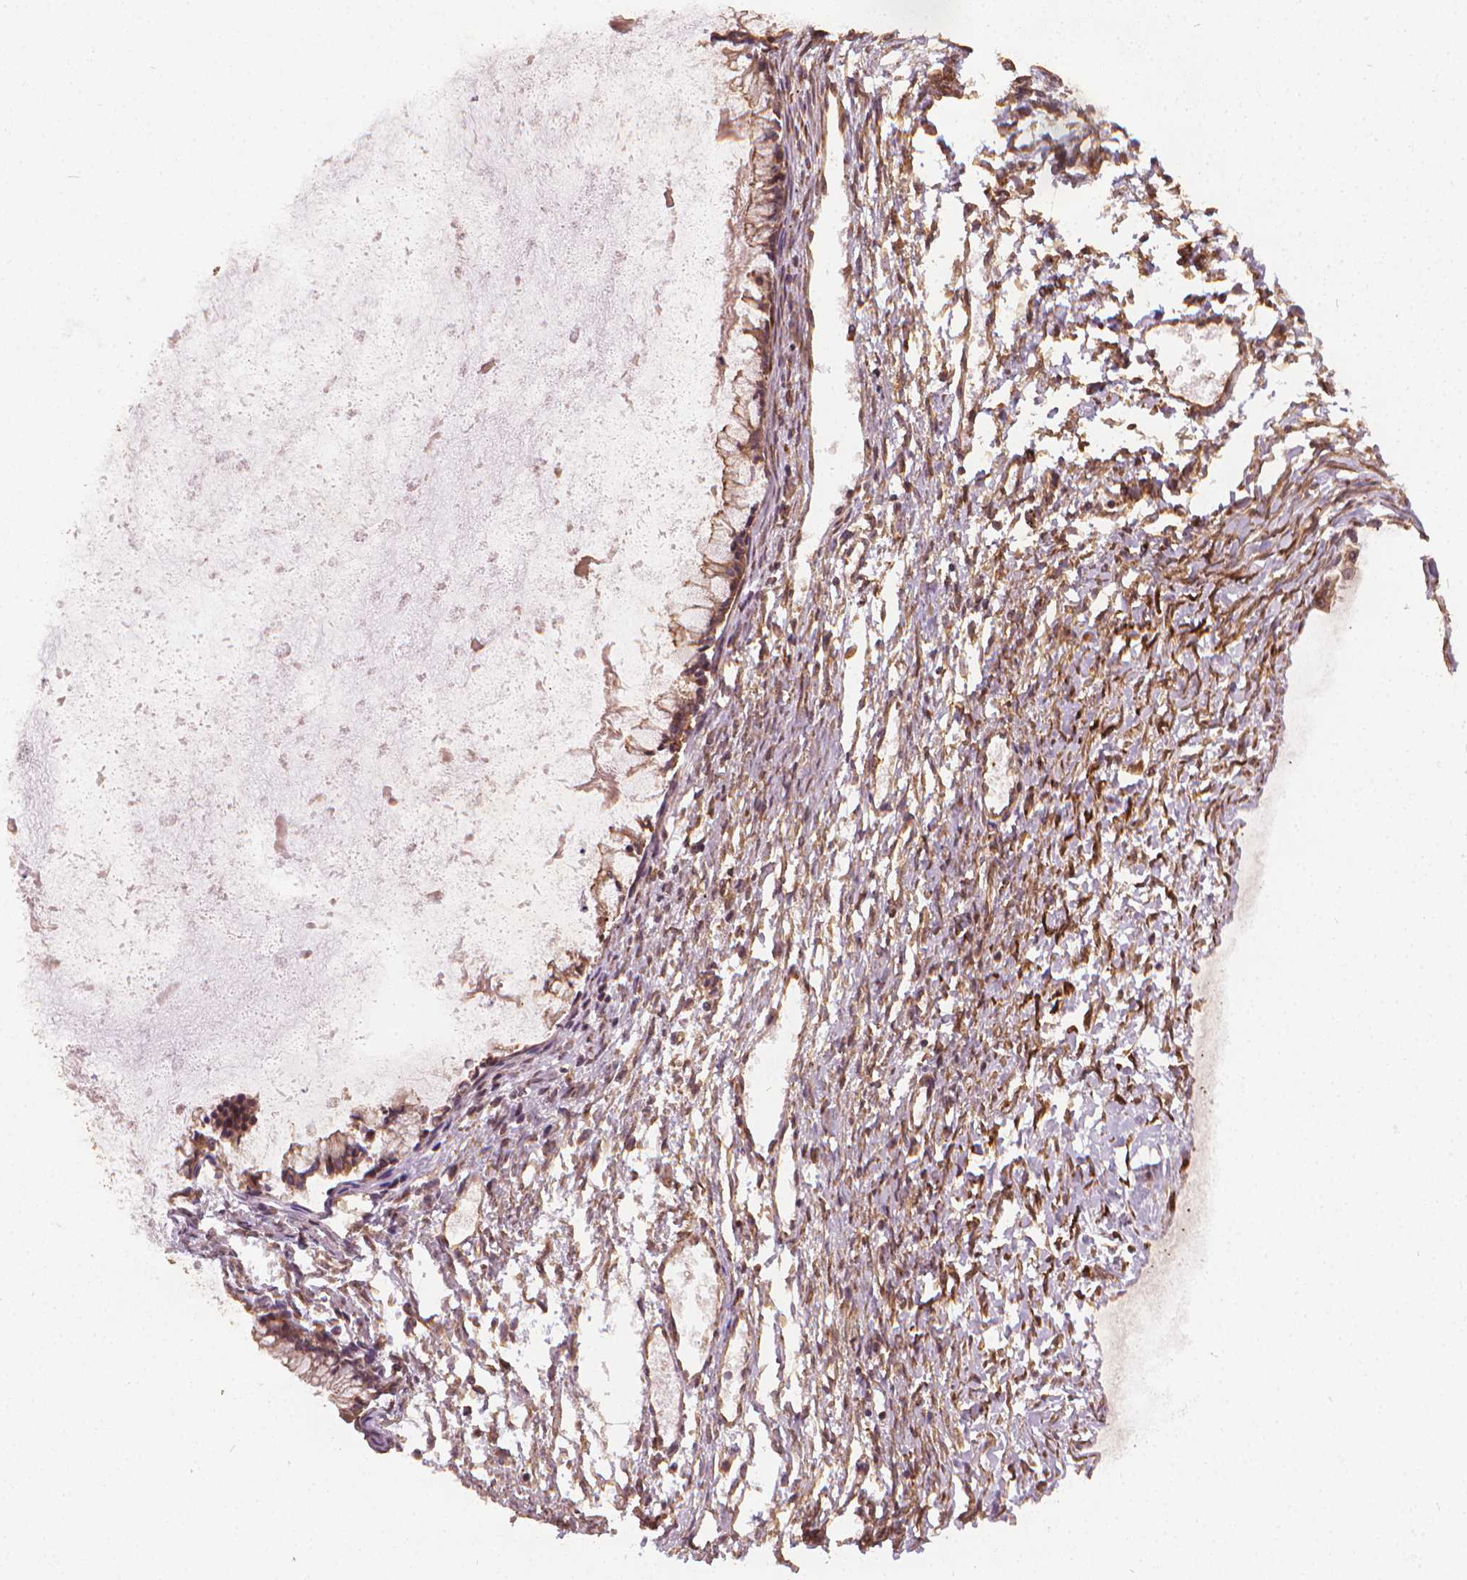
{"staining": {"intensity": "moderate", "quantity": ">75%", "location": "cytoplasmic/membranous,nuclear"}, "tissue": "ovarian cancer", "cell_type": "Tumor cells", "image_type": "cancer", "snomed": [{"axis": "morphology", "description": "Cystadenocarcinoma, mucinous, NOS"}, {"axis": "topography", "description": "Ovary"}], "caption": "This is a photomicrograph of IHC staining of mucinous cystadenocarcinoma (ovarian), which shows moderate positivity in the cytoplasmic/membranous and nuclear of tumor cells.", "gene": "UBXN2A", "patient": {"sex": "female", "age": 67}}